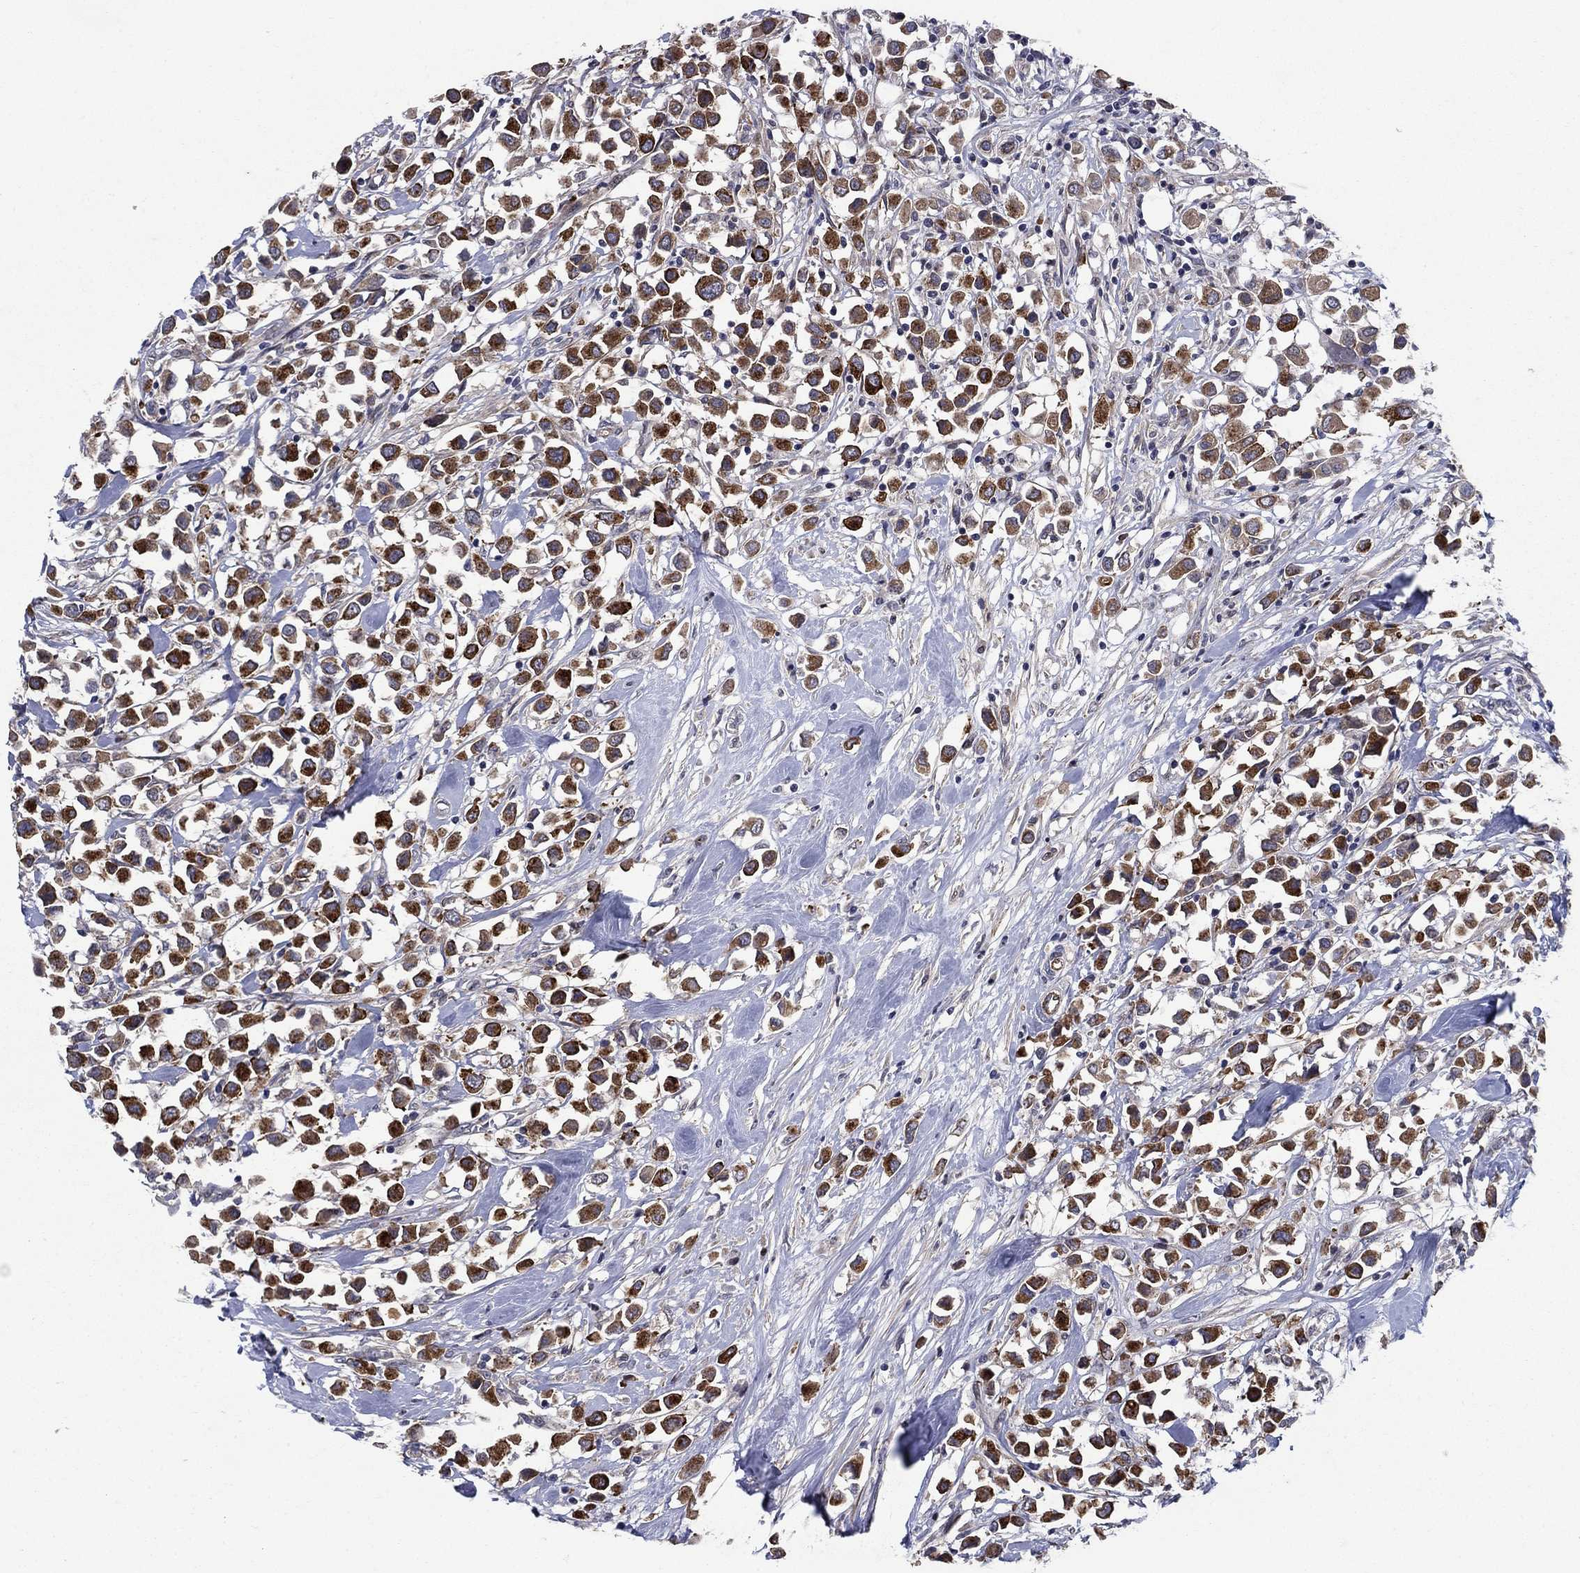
{"staining": {"intensity": "strong", "quantity": ">75%", "location": "cytoplasmic/membranous"}, "tissue": "breast cancer", "cell_type": "Tumor cells", "image_type": "cancer", "snomed": [{"axis": "morphology", "description": "Duct carcinoma"}, {"axis": "topography", "description": "Breast"}], "caption": "A brown stain shows strong cytoplasmic/membranous staining of a protein in human breast cancer tumor cells.", "gene": "SLC7A1", "patient": {"sex": "female", "age": 61}}